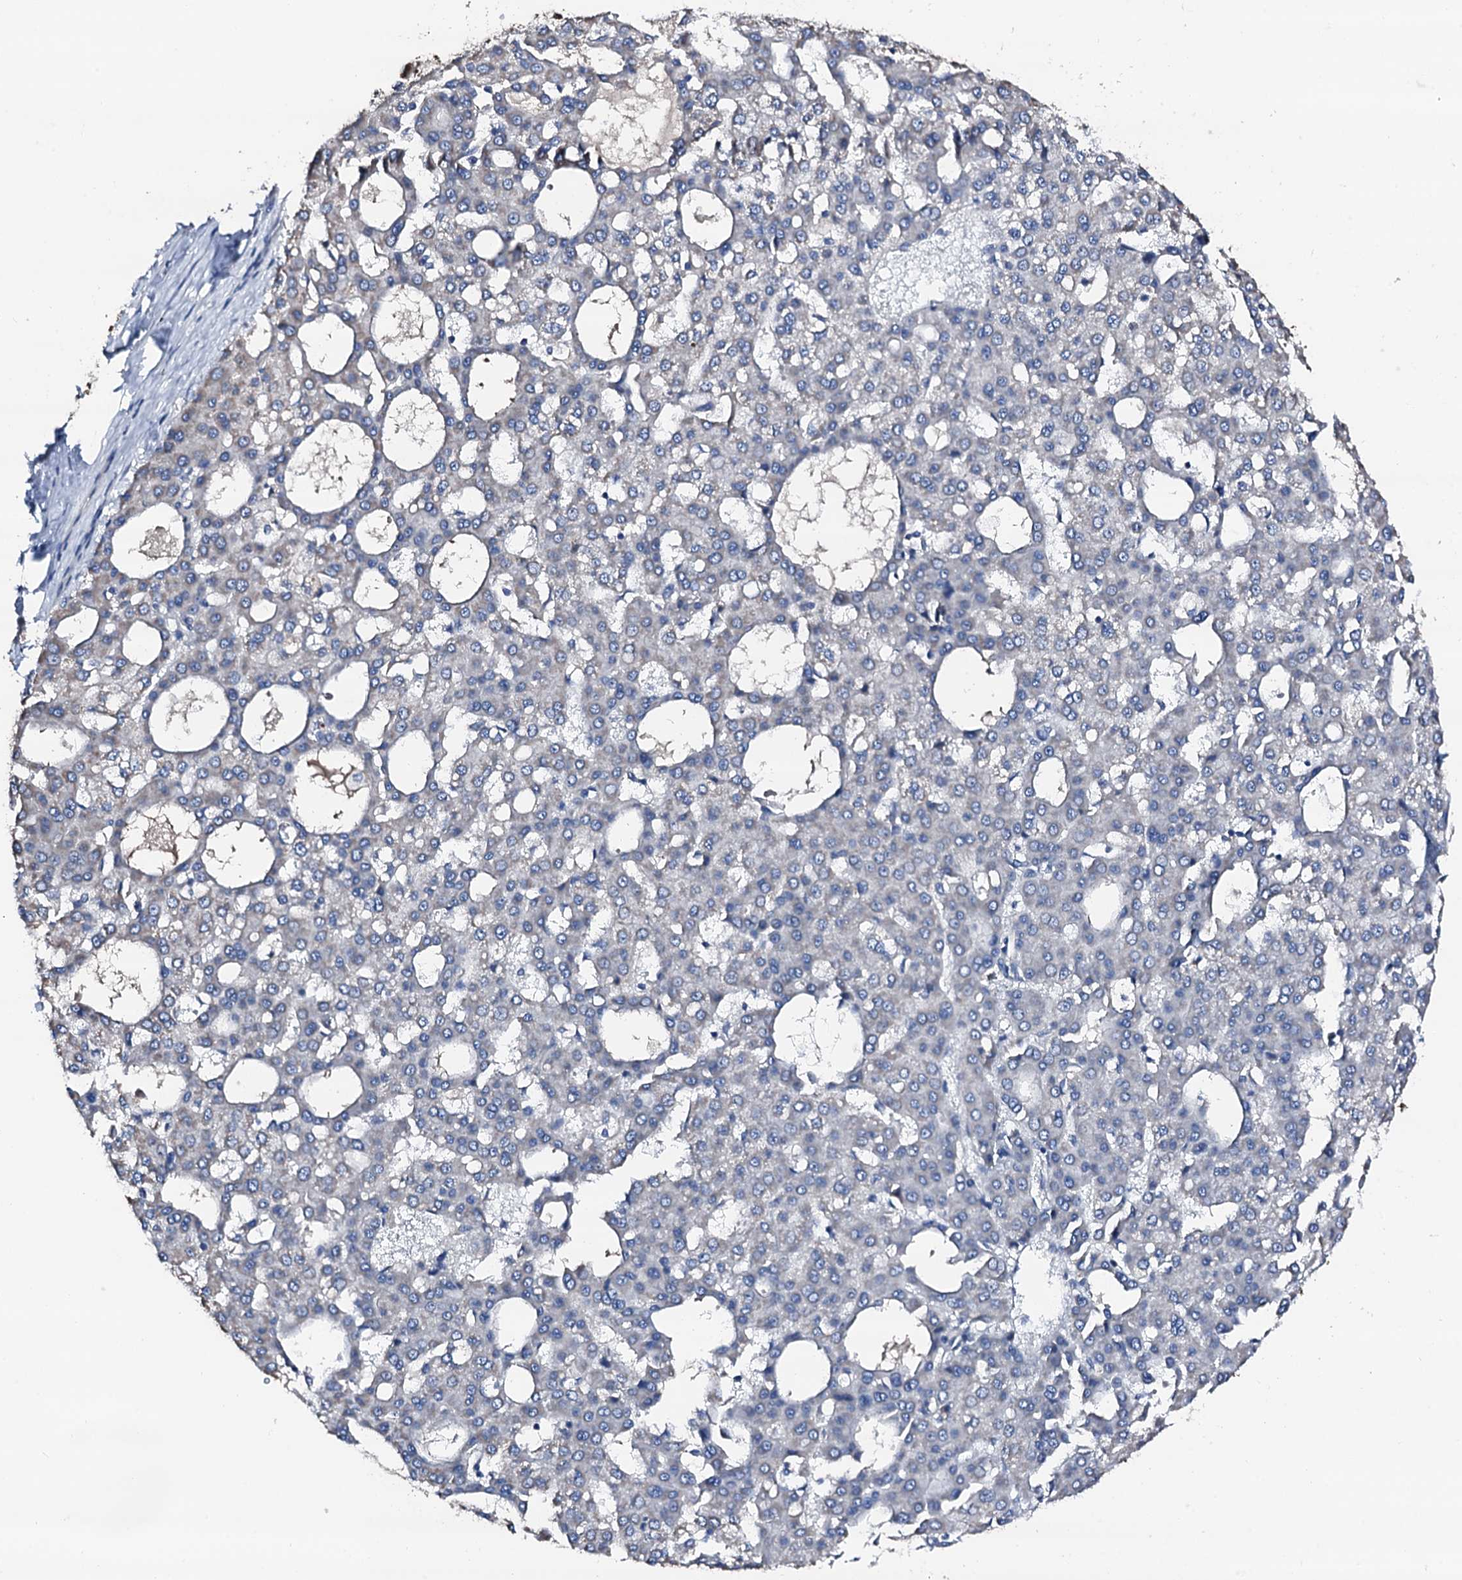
{"staining": {"intensity": "negative", "quantity": "none", "location": "none"}, "tissue": "liver cancer", "cell_type": "Tumor cells", "image_type": "cancer", "snomed": [{"axis": "morphology", "description": "Carcinoma, Hepatocellular, NOS"}, {"axis": "topography", "description": "Liver"}], "caption": "IHC micrograph of human liver cancer stained for a protein (brown), which reveals no staining in tumor cells.", "gene": "TRAFD1", "patient": {"sex": "male", "age": 47}}